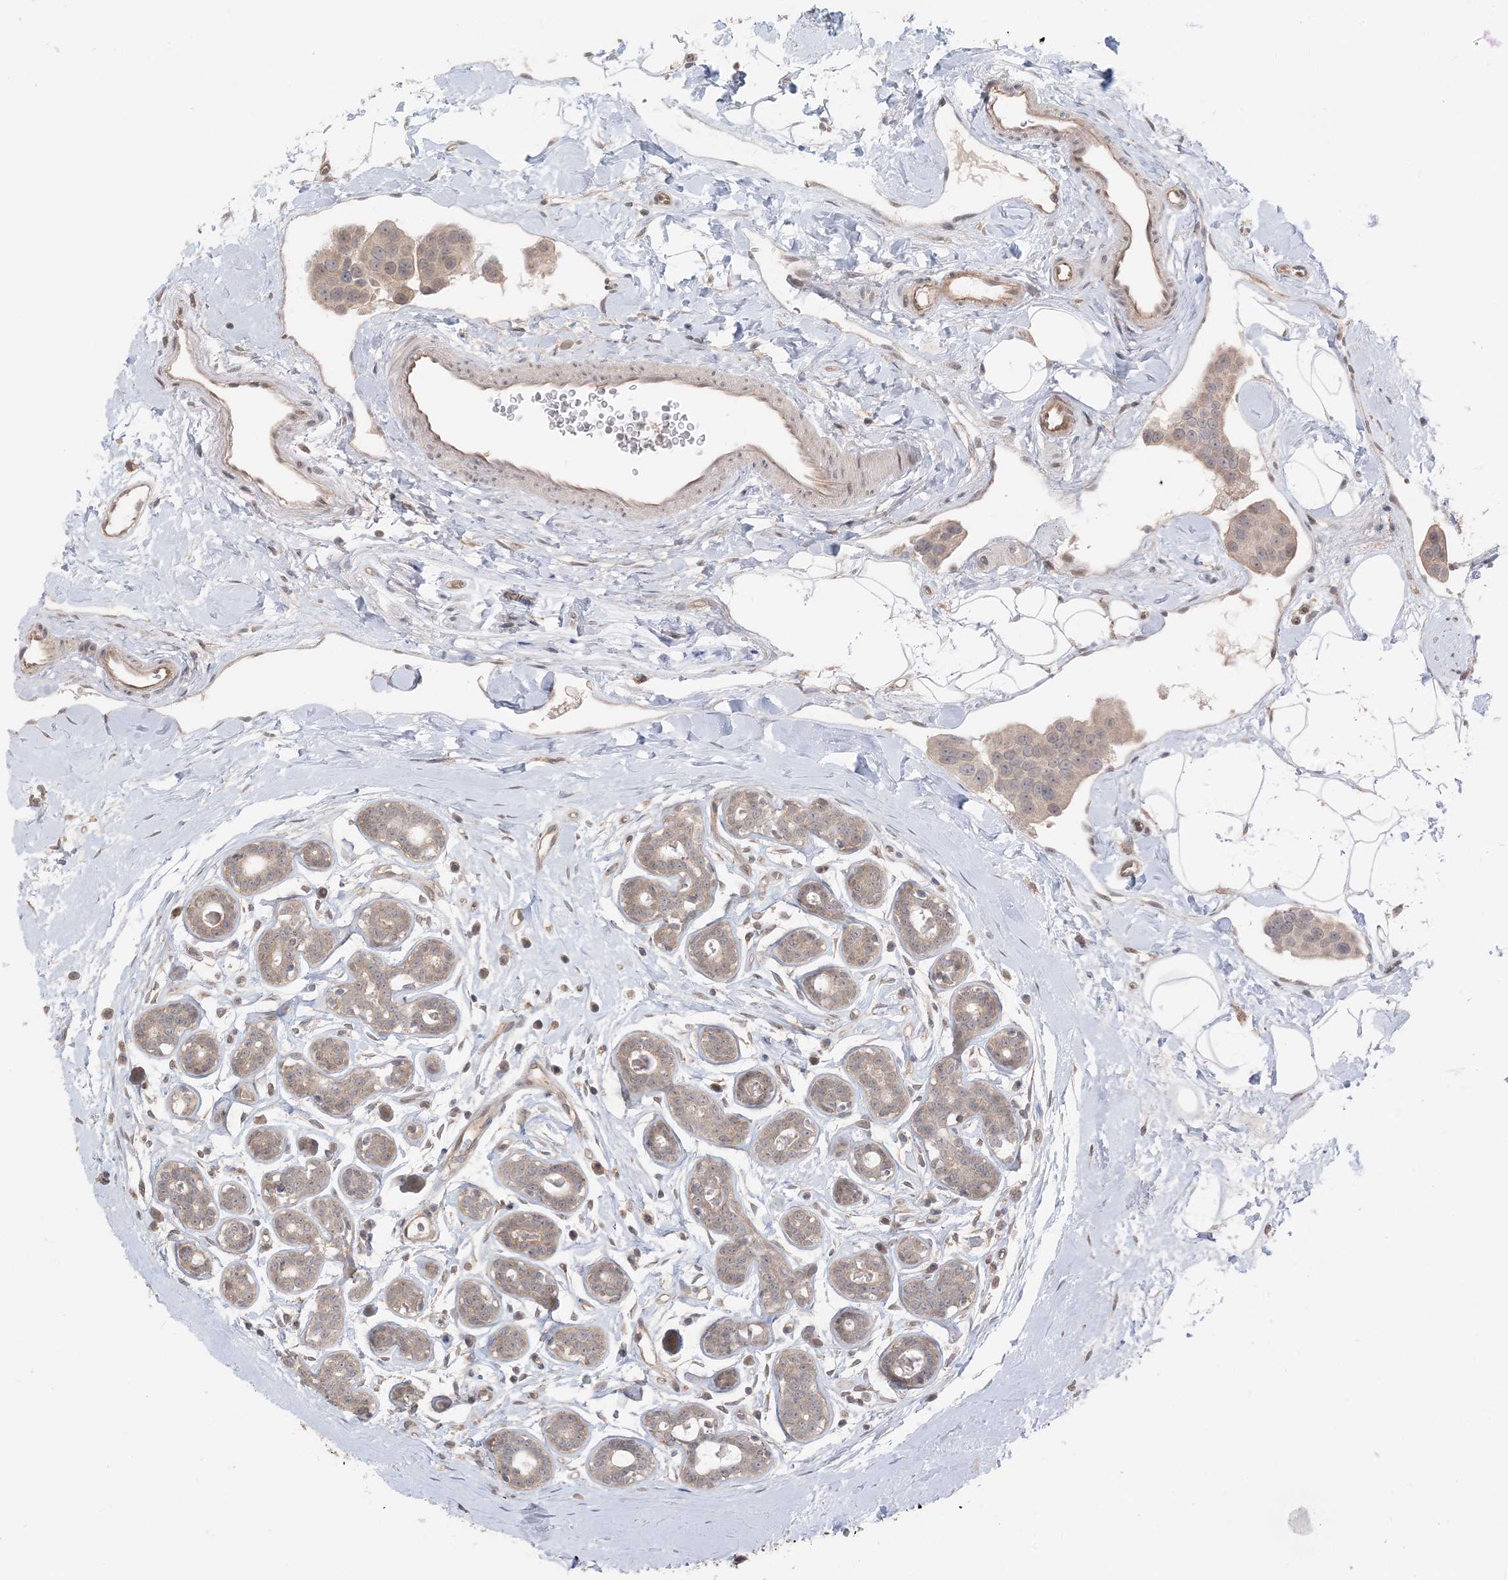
{"staining": {"intensity": "weak", "quantity": ">75%", "location": "cytoplasmic/membranous"}, "tissue": "breast cancer", "cell_type": "Tumor cells", "image_type": "cancer", "snomed": [{"axis": "morphology", "description": "Normal tissue, NOS"}, {"axis": "morphology", "description": "Duct carcinoma"}, {"axis": "topography", "description": "Breast"}], "caption": "Weak cytoplasmic/membranous protein staining is appreciated in about >75% of tumor cells in invasive ductal carcinoma (breast).", "gene": "OBI1", "patient": {"sex": "female", "age": 39}}